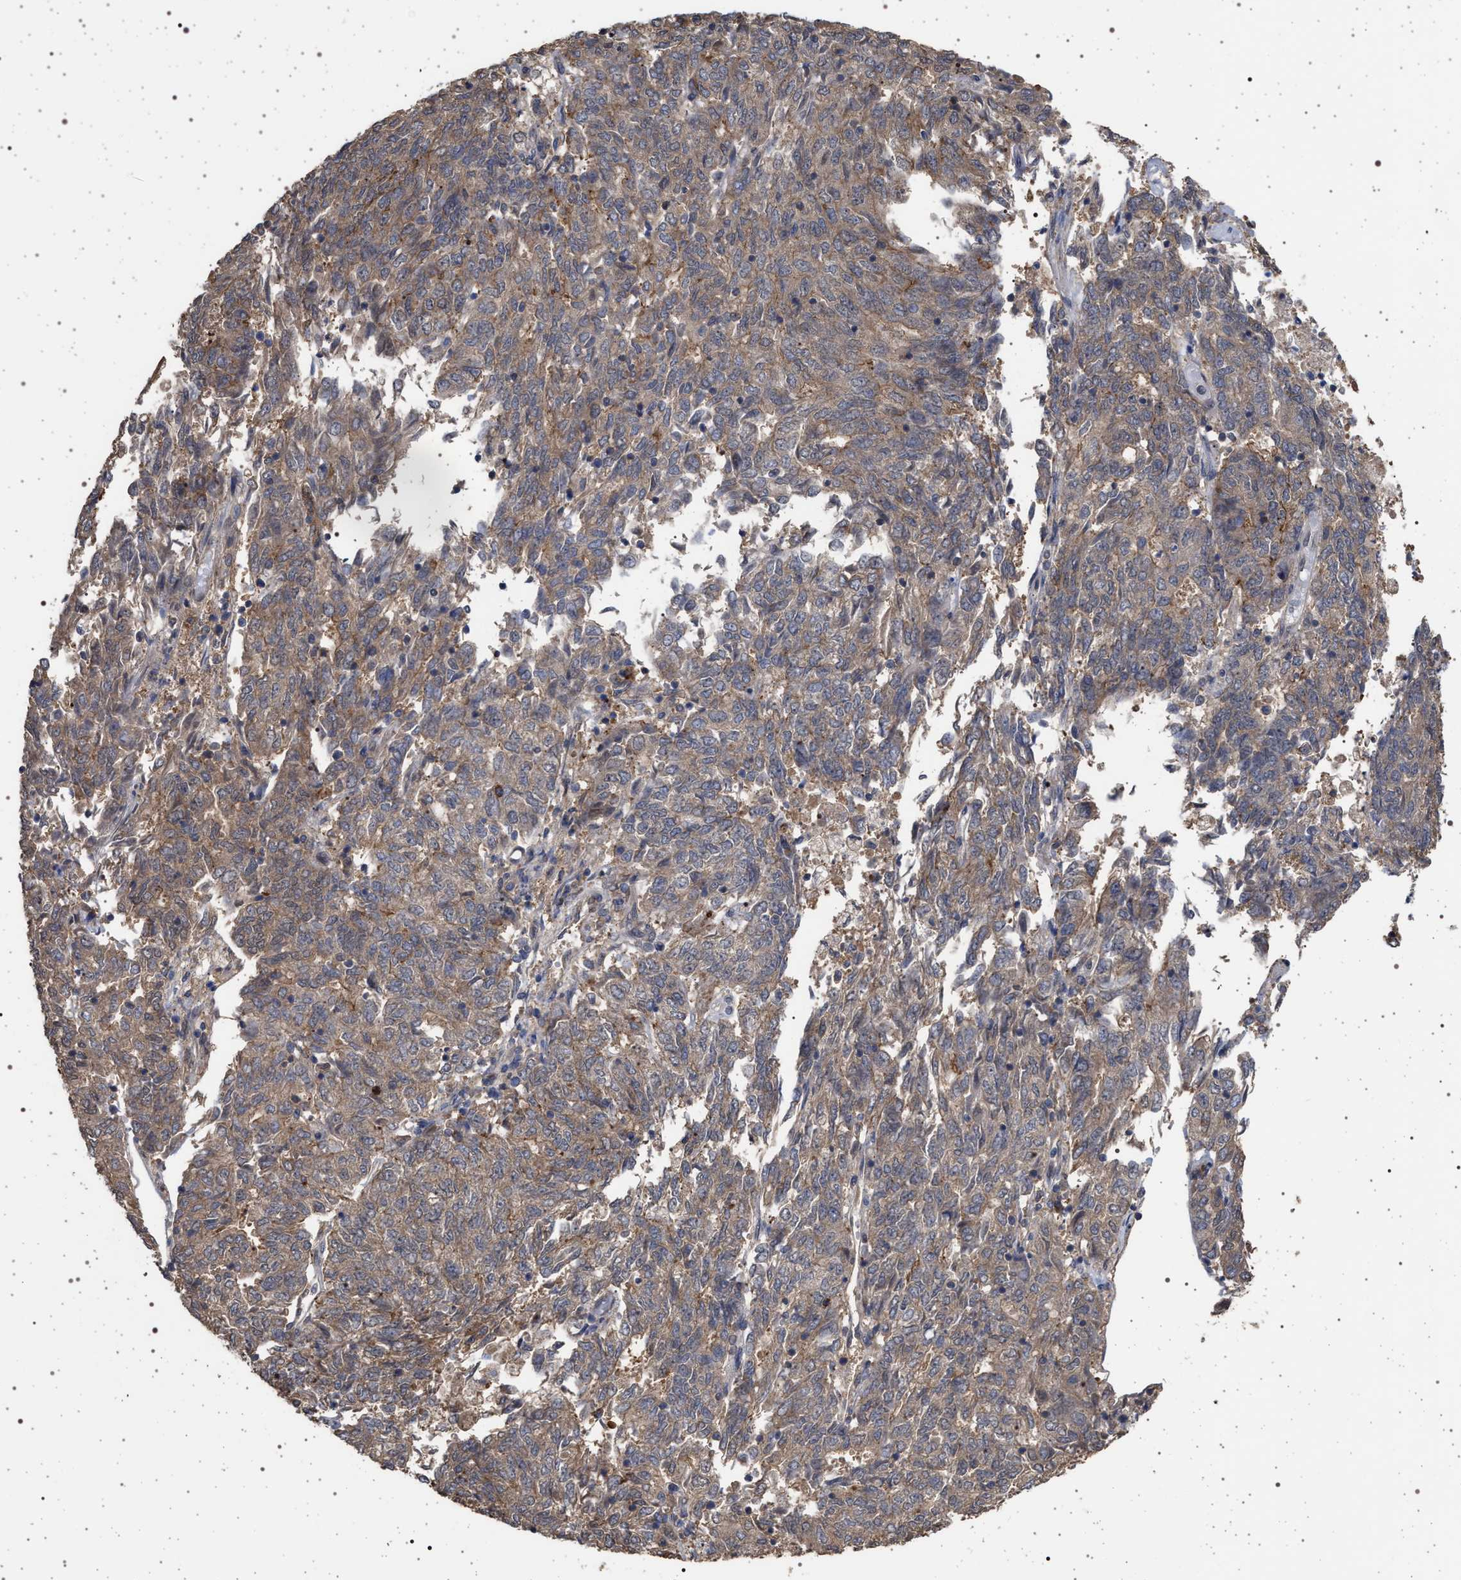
{"staining": {"intensity": "moderate", "quantity": ">75%", "location": "cytoplasmic/membranous"}, "tissue": "endometrial cancer", "cell_type": "Tumor cells", "image_type": "cancer", "snomed": [{"axis": "morphology", "description": "Adenocarcinoma, NOS"}, {"axis": "topography", "description": "Endometrium"}], "caption": "A brown stain highlights moderate cytoplasmic/membranous positivity of a protein in endometrial cancer tumor cells.", "gene": "IFT20", "patient": {"sex": "female", "age": 80}}